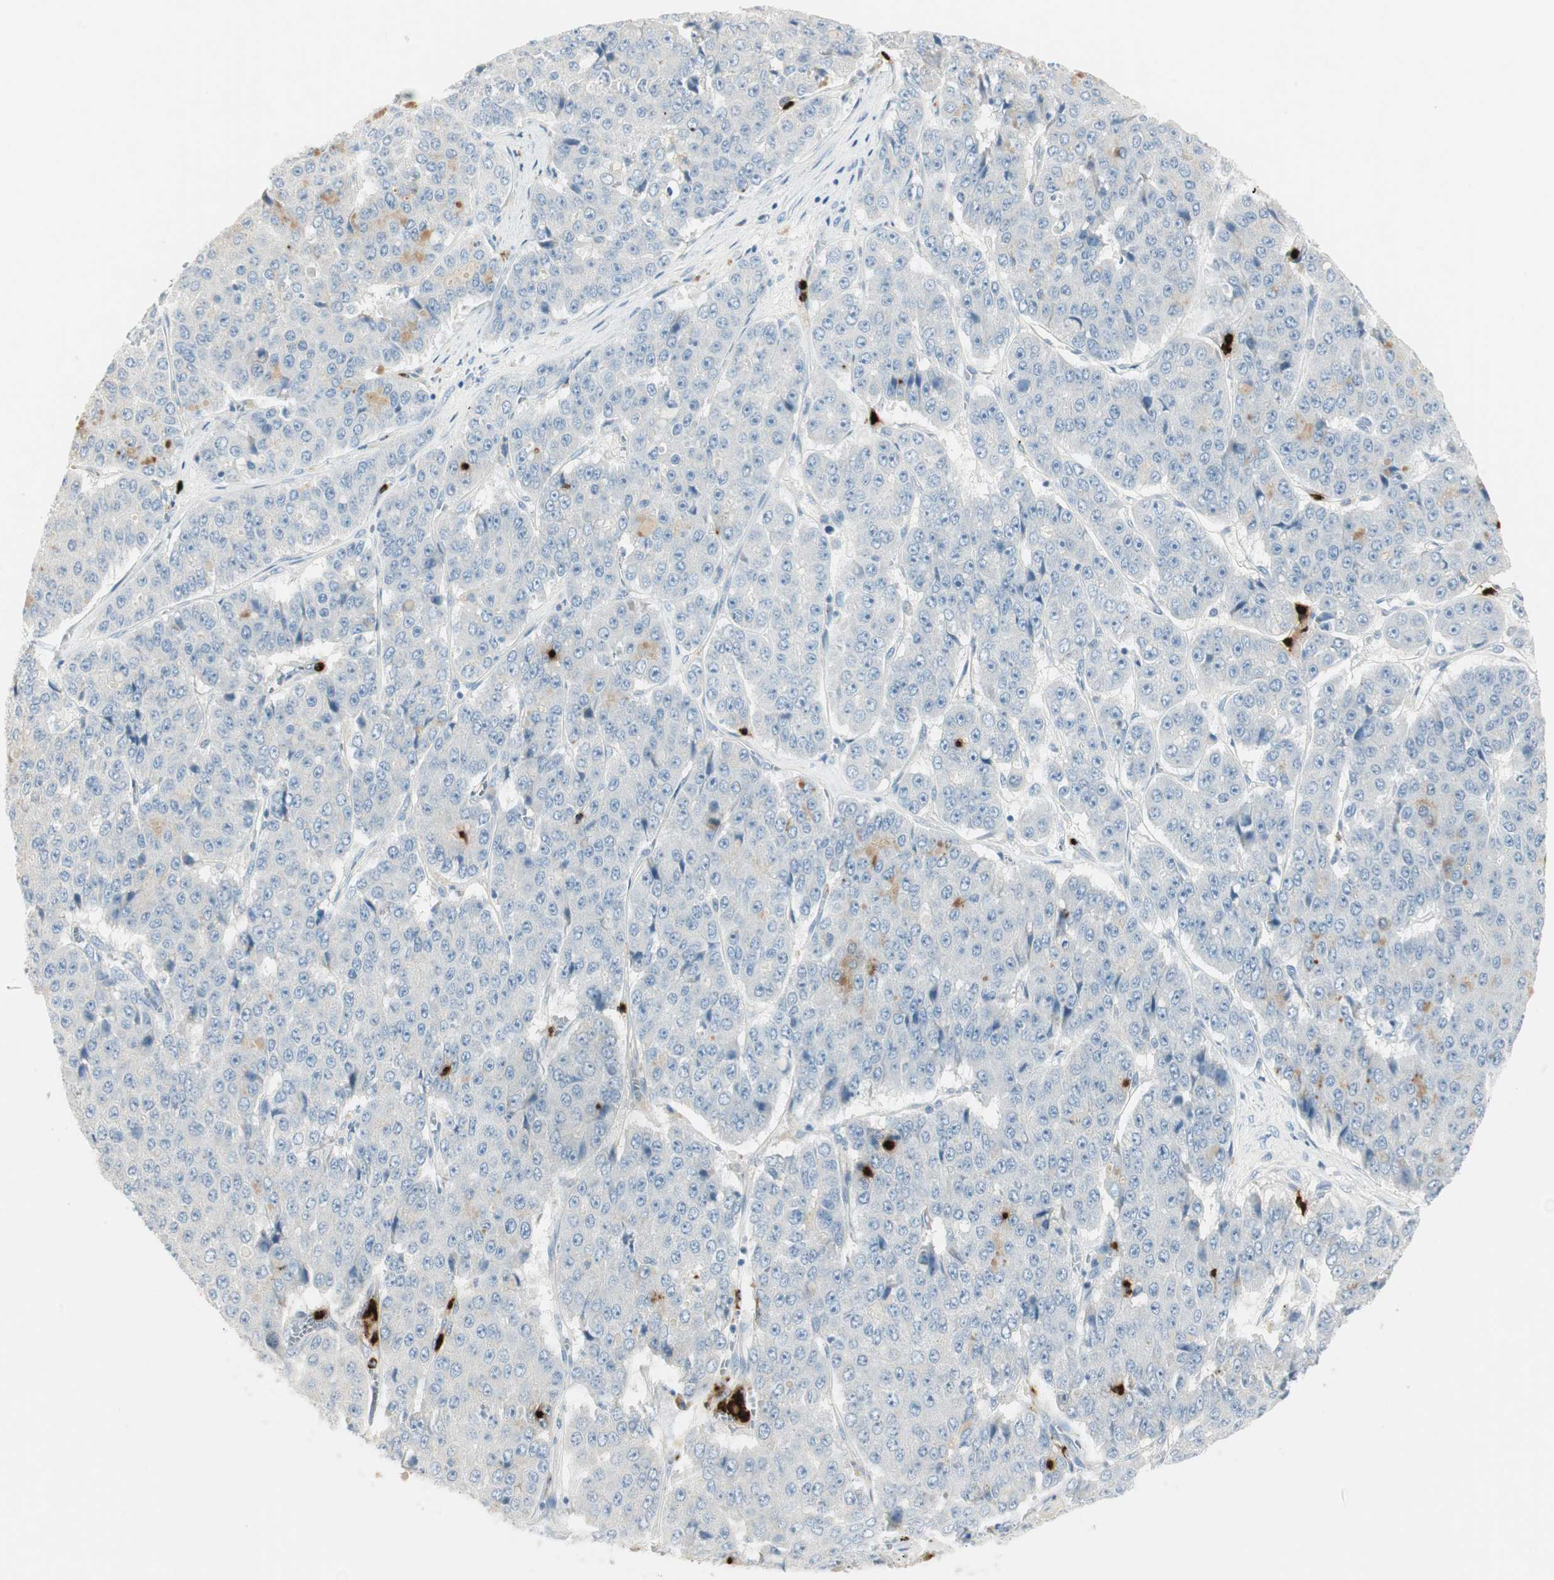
{"staining": {"intensity": "moderate", "quantity": "<25%", "location": "cytoplasmic/membranous"}, "tissue": "pancreatic cancer", "cell_type": "Tumor cells", "image_type": "cancer", "snomed": [{"axis": "morphology", "description": "Adenocarcinoma, NOS"}, {"axis": "topography", "description": "Pancreas"}], "caption": "IHC staining of pancreatic cancer, which exhibits low levels of moderate cytoplasmic/membranous staining in approximately <25% of tumor cells indicating moderate cytoplasmic/membranous protein positivity. The staining was performed using DAB (3,3'-diaminobenzidine) (brown) for protein detection and nuclei were counterstained in hematoxylin (blue).", "gene": "PRTN3", "patient": {"sex": "male", "age": 50}}